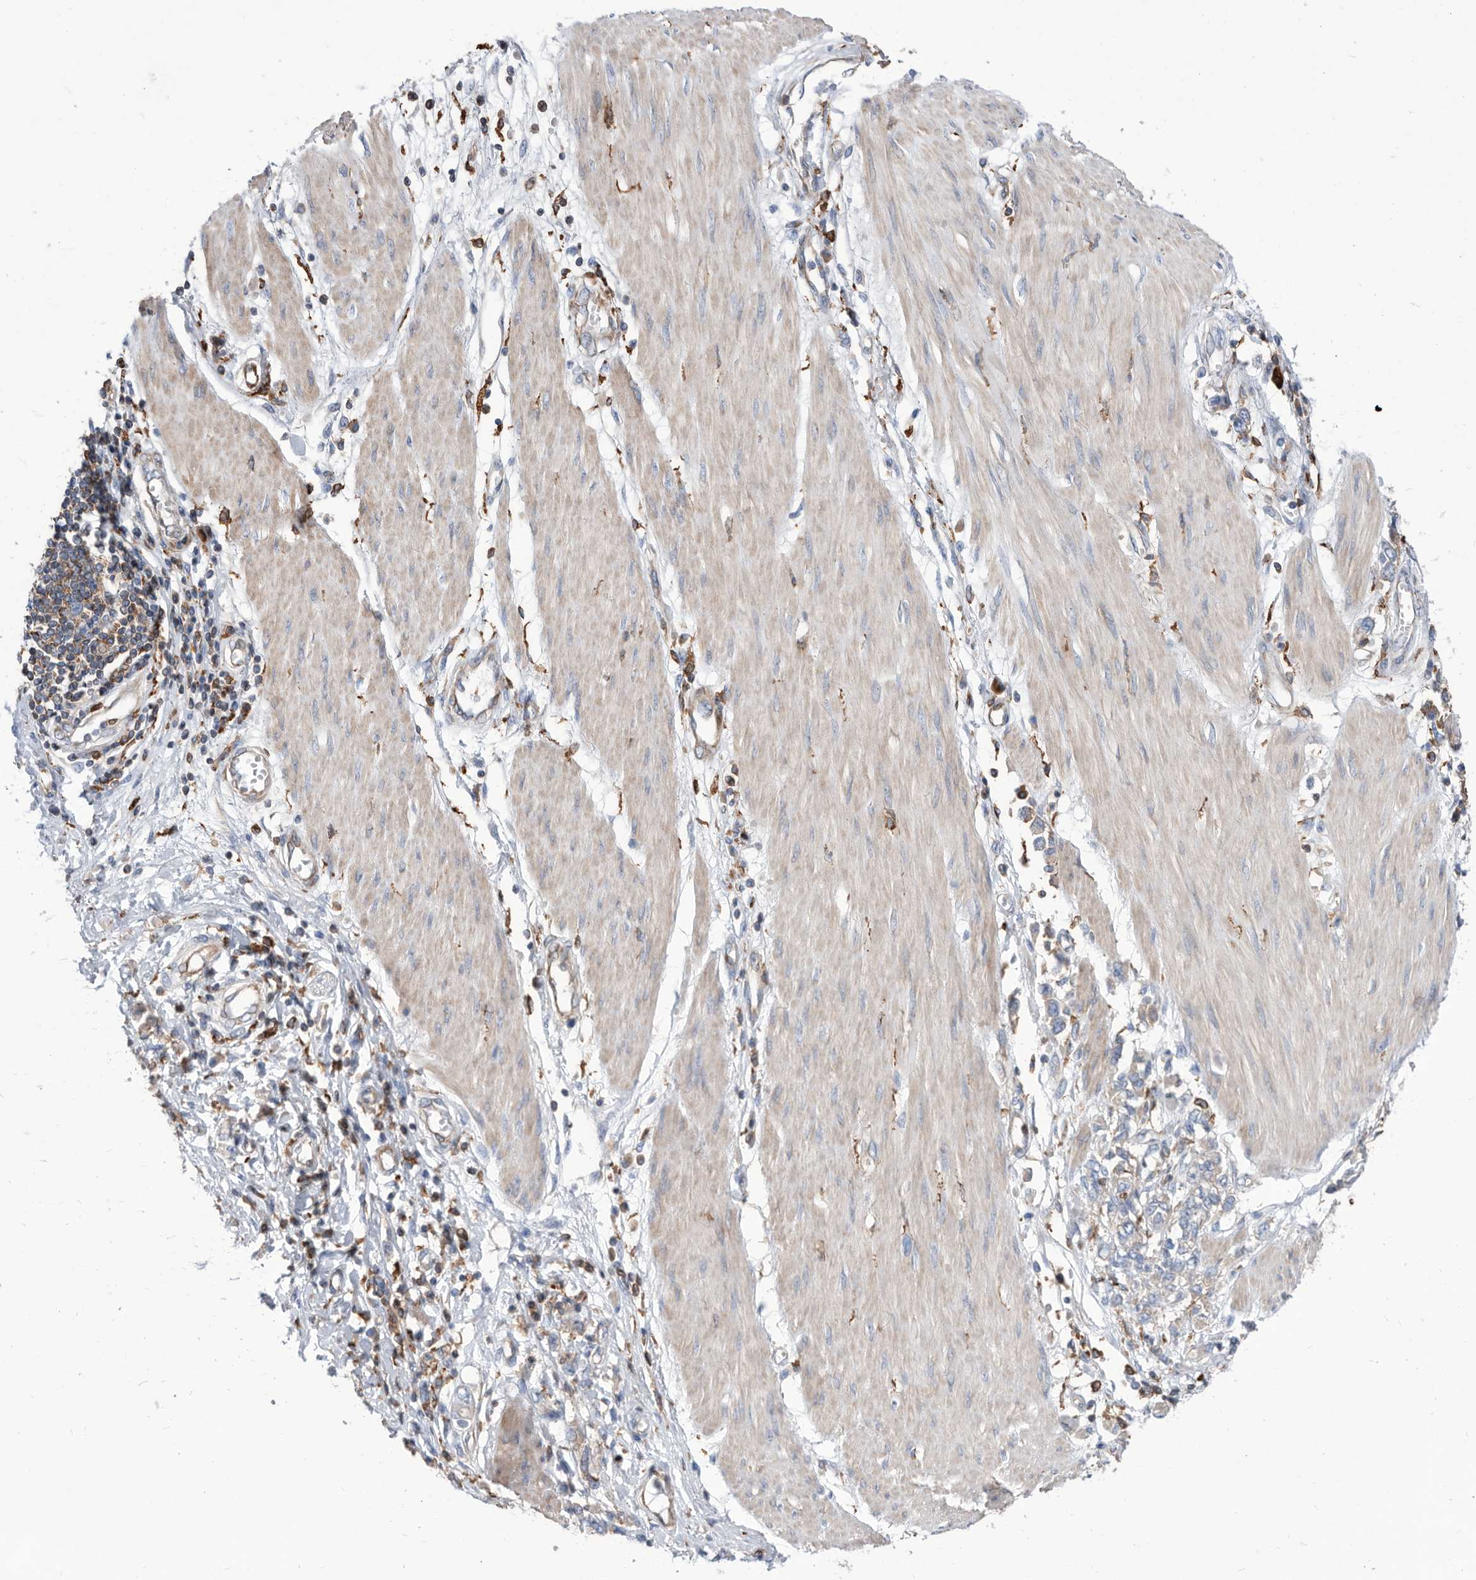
{"staining": {"intensity": "negative", "quantity": "none", "location": "none"}, "tissue": "stomach cancer", "cell_type": "Tumor cells", "image_type": "cancer", "snomed": [{"axis": "morphology", "description": "Adenocarcinoma, NOS"}, {"axis": "topography", "description": "Stomach"}], "caption": "An immunohistochemistry (IHC) photomicrograph of stomach adenocarcinoma is shown. There is no staining in tumor cells of stomach adenocarcinoma.", "gene": "SMG7", "patient": {"sex": "female", "age": 76}}